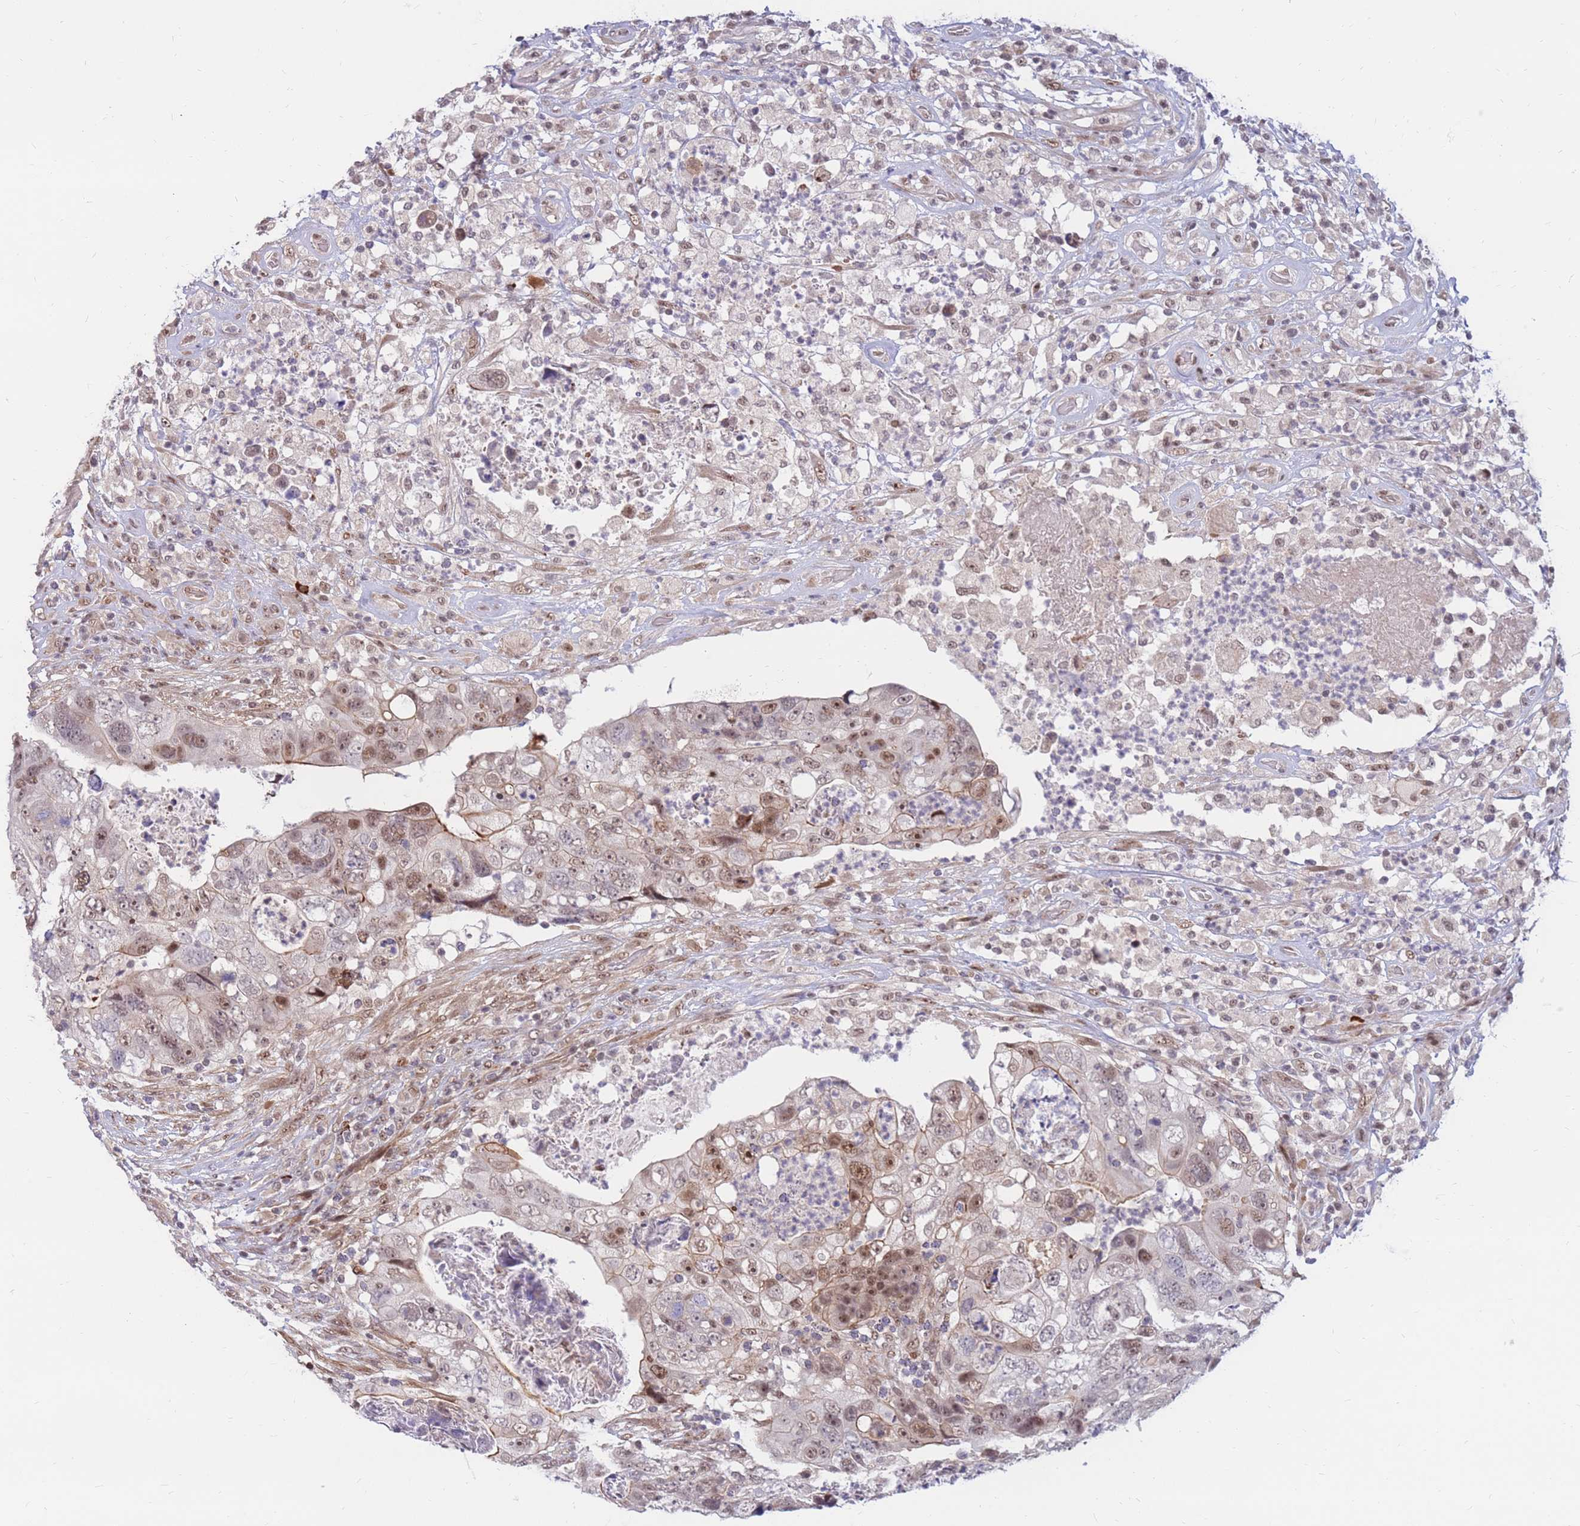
{"staining": {"intensity": "moderate", "quantity": ">75%", "location": "nuclear"}, "tissue": "colorectal cancer", "cell_type": "Tumor cells", "image_type": "cancer", "snomed": [{"axis": "morphology", "description": "Adenocarcinoma, NOS"}, {"axis": "topography", "description": "Rectum"}], "caption": "DAB immunohistochemical staining of adenocarcinoma (colorectal) displays moderate nuclear protein staining in approximately >75% of tumor cells.", "gene": "ERICH6B", "patient": {"sex": "male", "age": 59}}